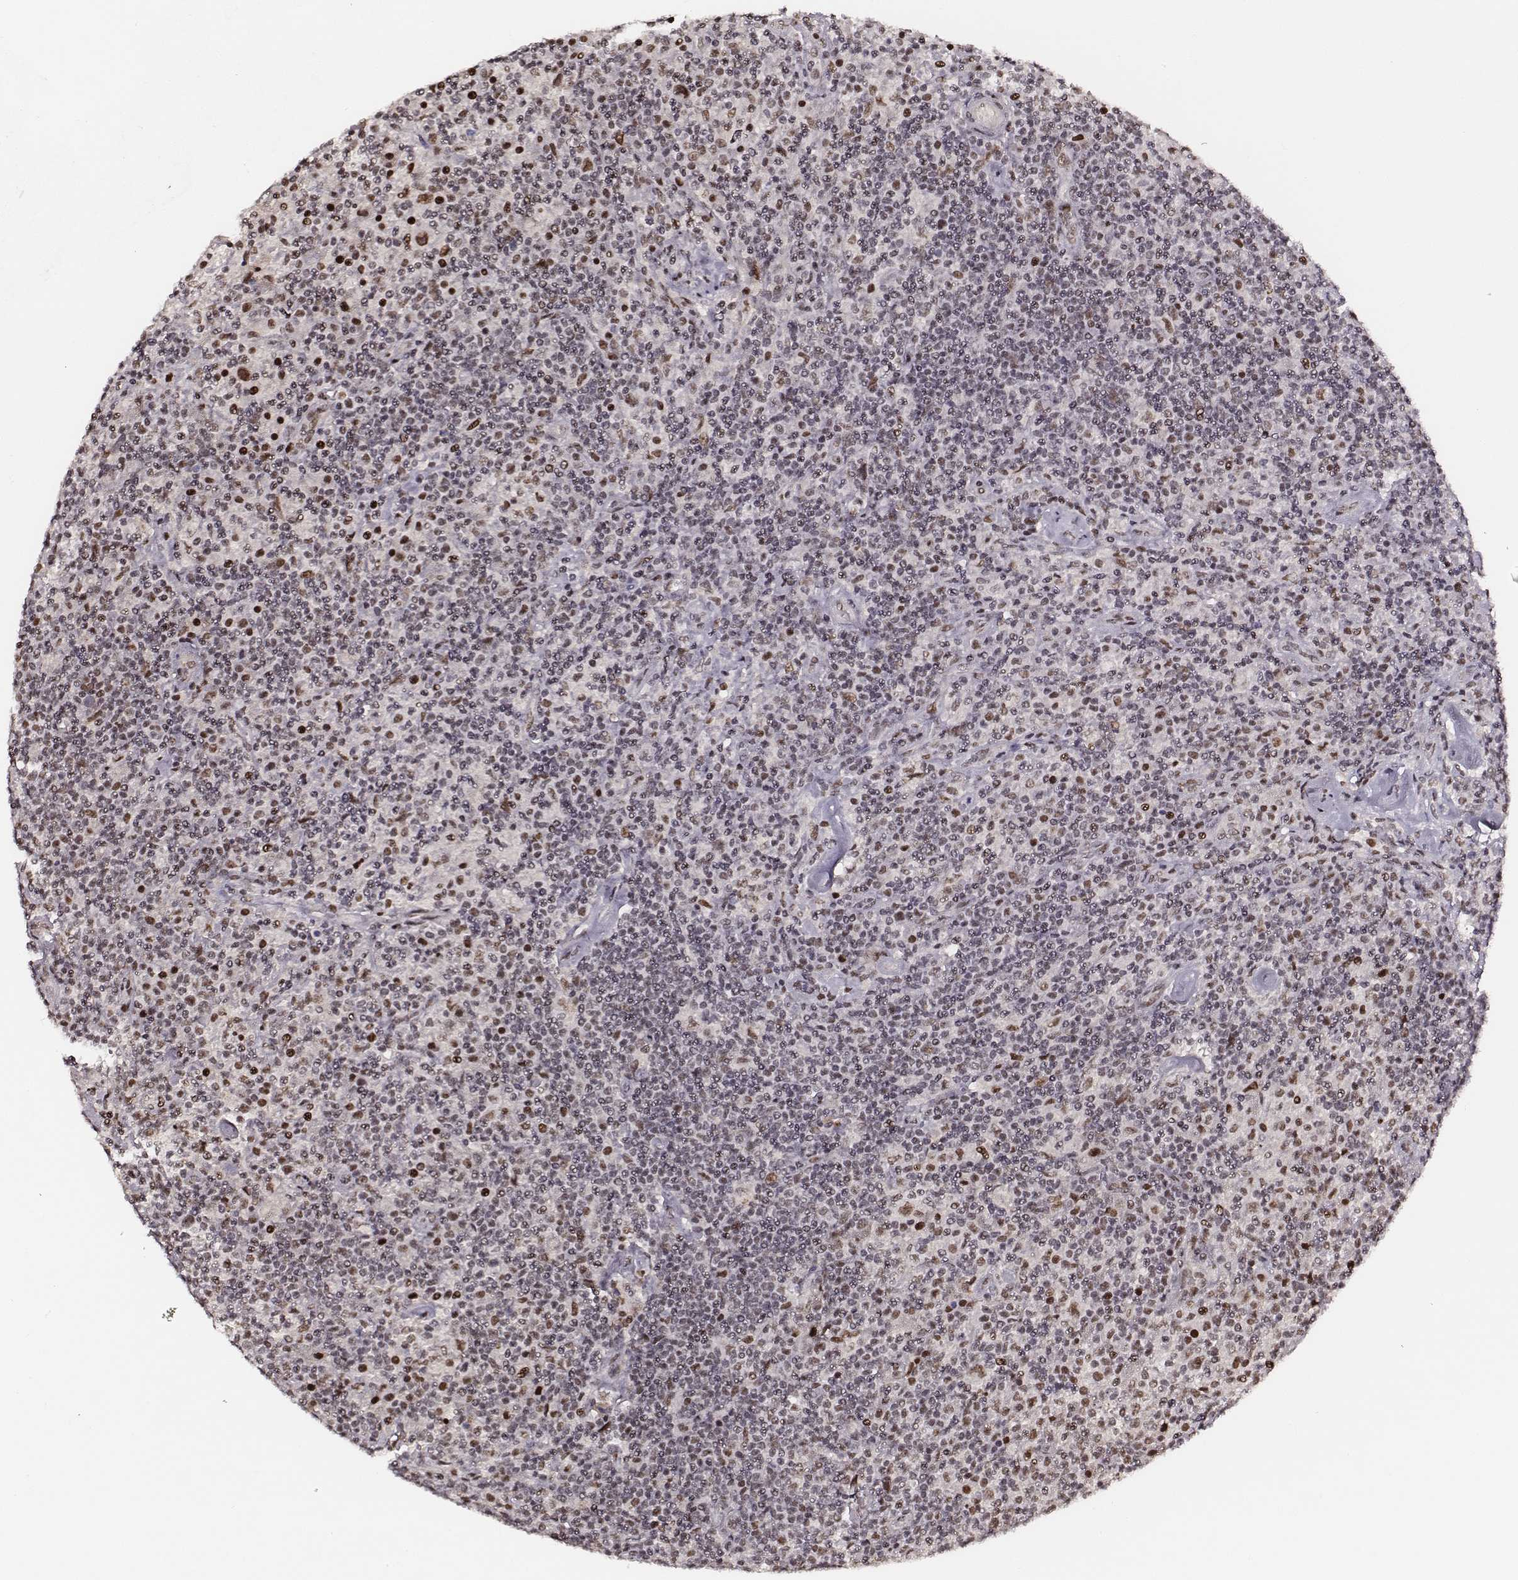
{"staining": {"intensity": "moderate", "quantity": ">75%", "location": "nuclear"}, "tissue": "lymphoma", "cell_type": "Tumor cells", "image_type": "cancer", "snomed": [{"axis": "morphology", "description": "Hodgkin's disease, NOS"}, {"axis": "topography", "description": "Lymph node"}], "caption": "Immunohistochemistry (IHC) of lymphoma reveals medium levels of moderate nuclear expression in about >75% of tumor cells.", "gene": "PPARA", "patient": {"sex": "male", "age": 70}}